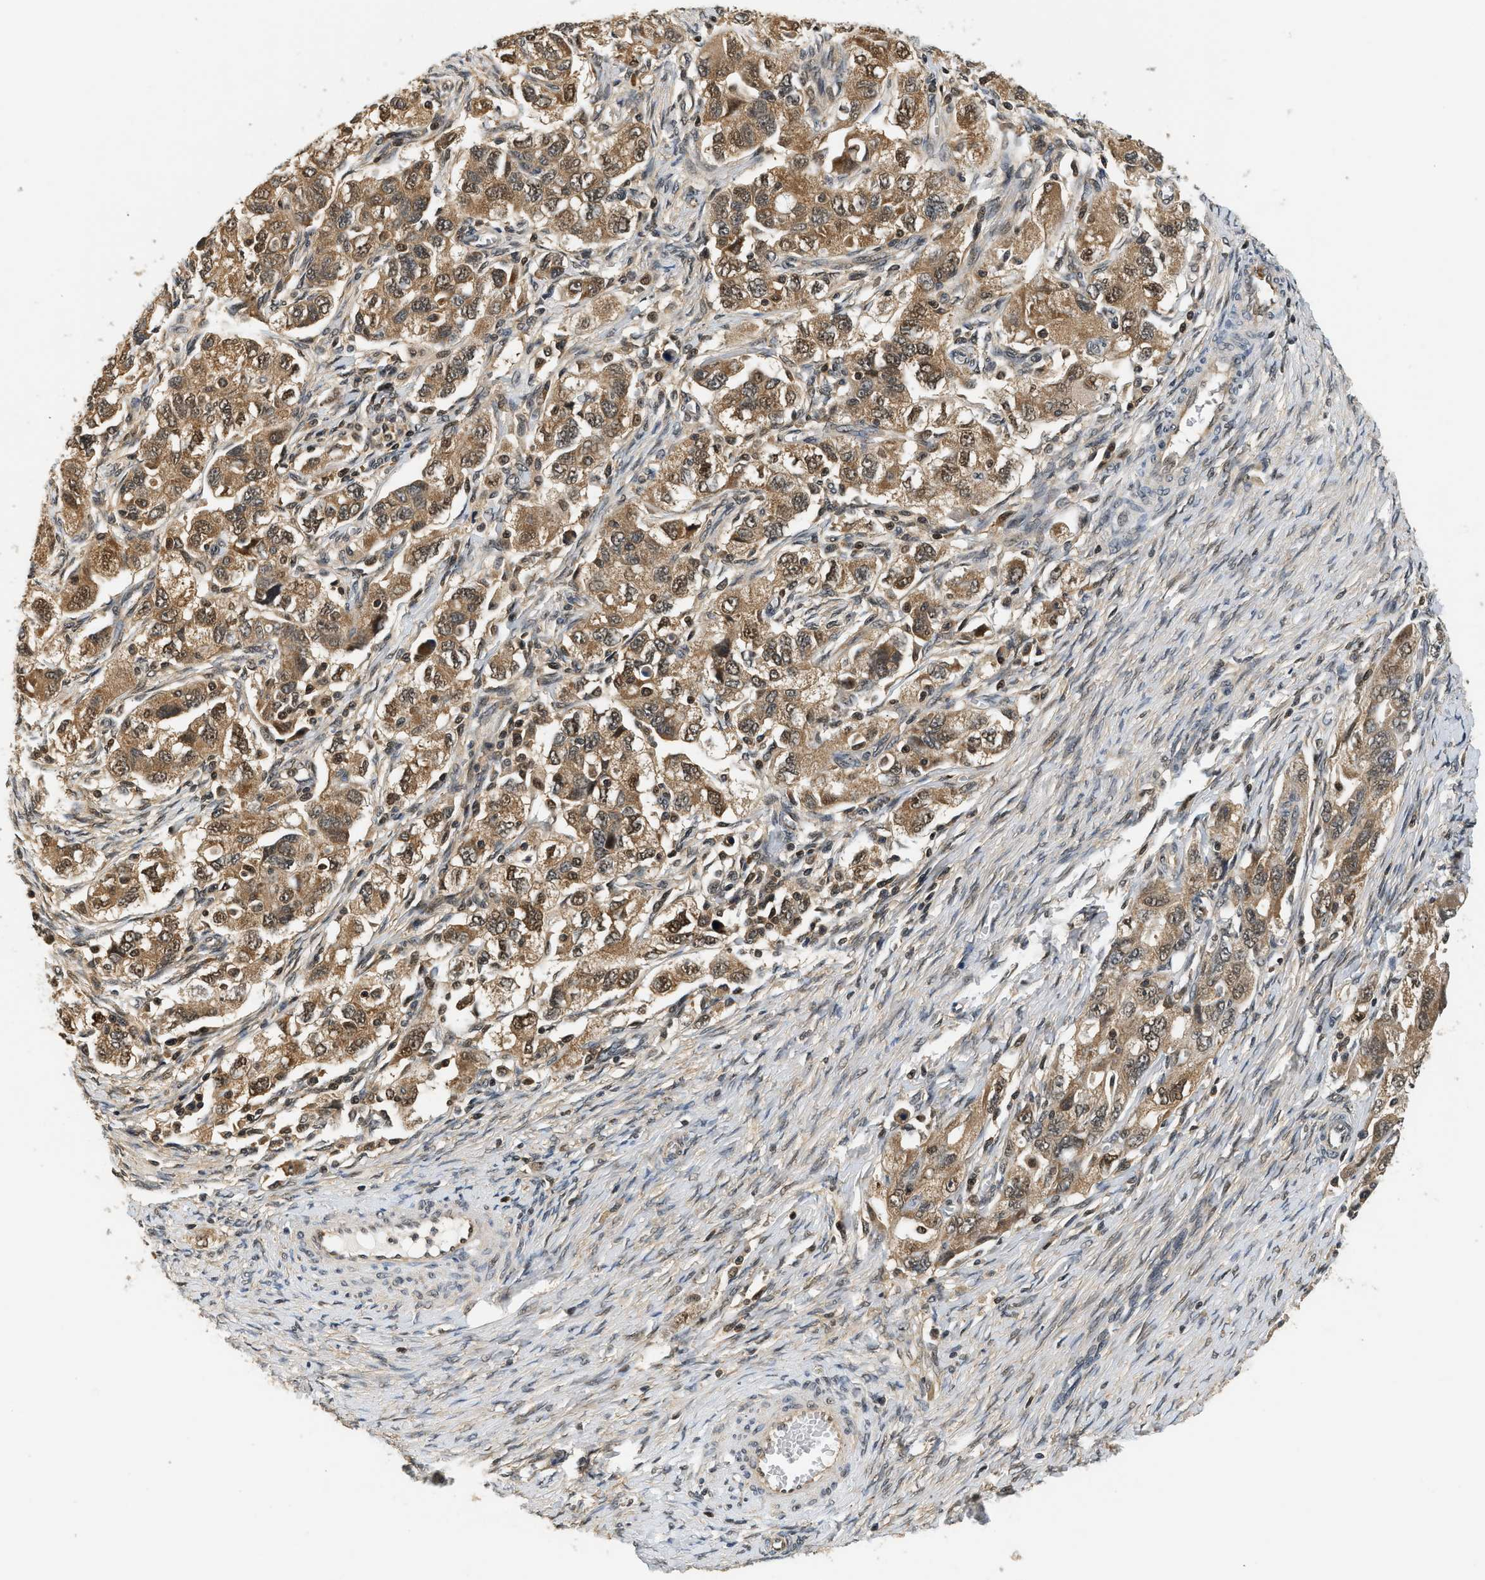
{"staining": {"intensity": "strong", "quantity": ">75%", "location": "cytoplasmic/membranous,nuclear"}, "tissue": "ovarian cancer", "cell_type": "Tumor cells", "image_type": "cancer", "snomed": [{"axis": "morphology", "description": "Carcinoma, NOS"}, {"axis": "morphology", "description": "Cystadenocarcinoma, serous, NOS"}, {"axis": "topography", "description": "Ovary"}], "caption": "Immunohistochemical staining of ovarian serous cystadenocarcinoma exhibits high levels of strong cytoplasmic/membranous and nuclear positivity in approximately >75% of tumor cells.", "gene": "PSMD3", "patient": {"sex": "female", "age": 69}}